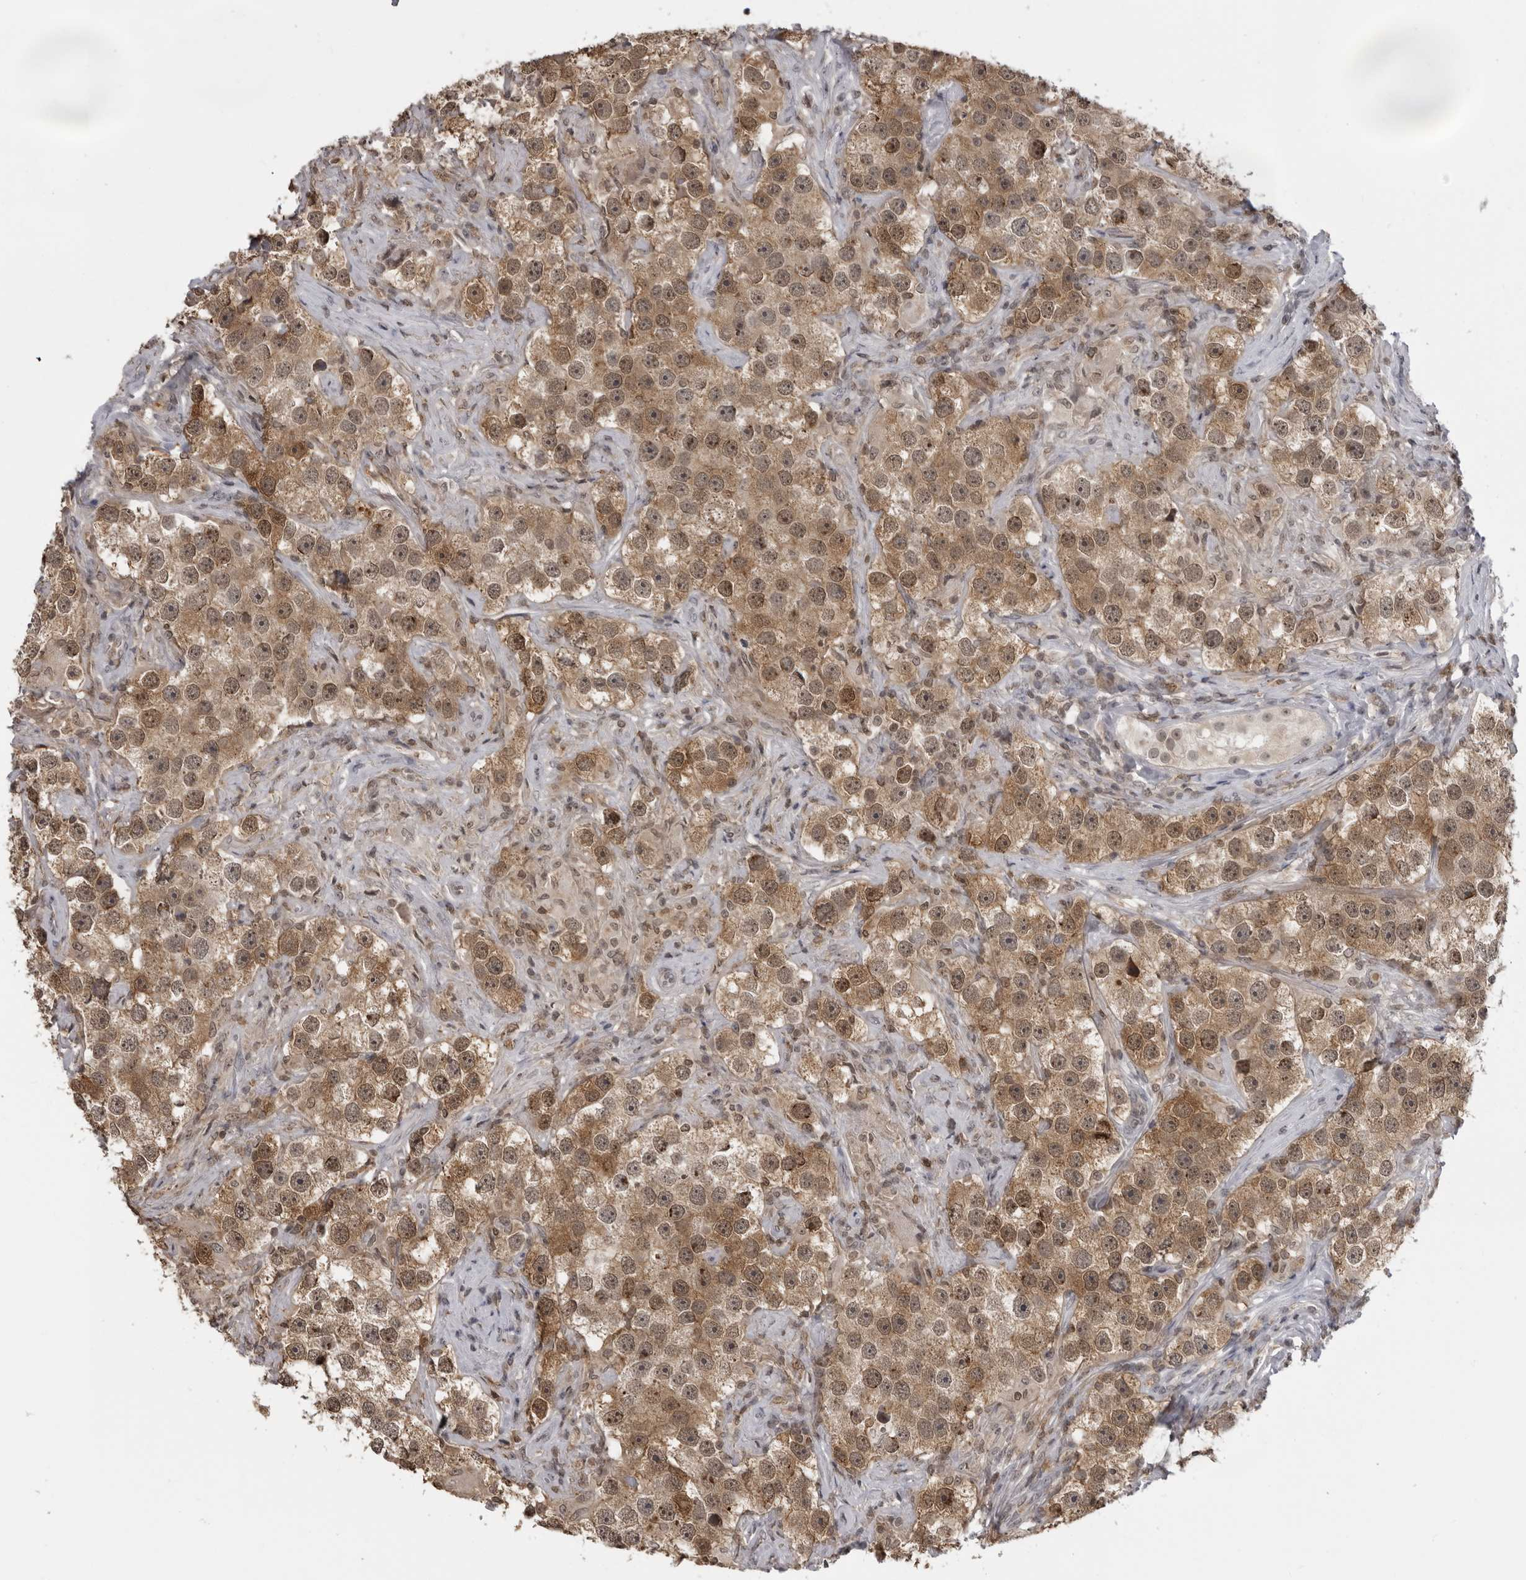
{"staining": {"intensity": "moderate", "quantity": ">75%", "location": "cytoplasmic/membranous"}, "tissue": "testis cancer", "cell_type": "Tumor cells", "image_type": "cancer", "snomed": [{"axis": "morphology", "description": "Seminoma, NOS"}, {"axis": "topography", "description": "Testis"}], "caption": "High-magnification brightfield microscopy of seminoma (testis) stained with DAB (brown) and counterstained with hematoxylin (blue). tumor cells exhibit moderate cytoplasmic/membranous expression is appreciated in about>75% of cells.", "gene": "PDCL3", "patient": {"sex": "male", "age": 49}}